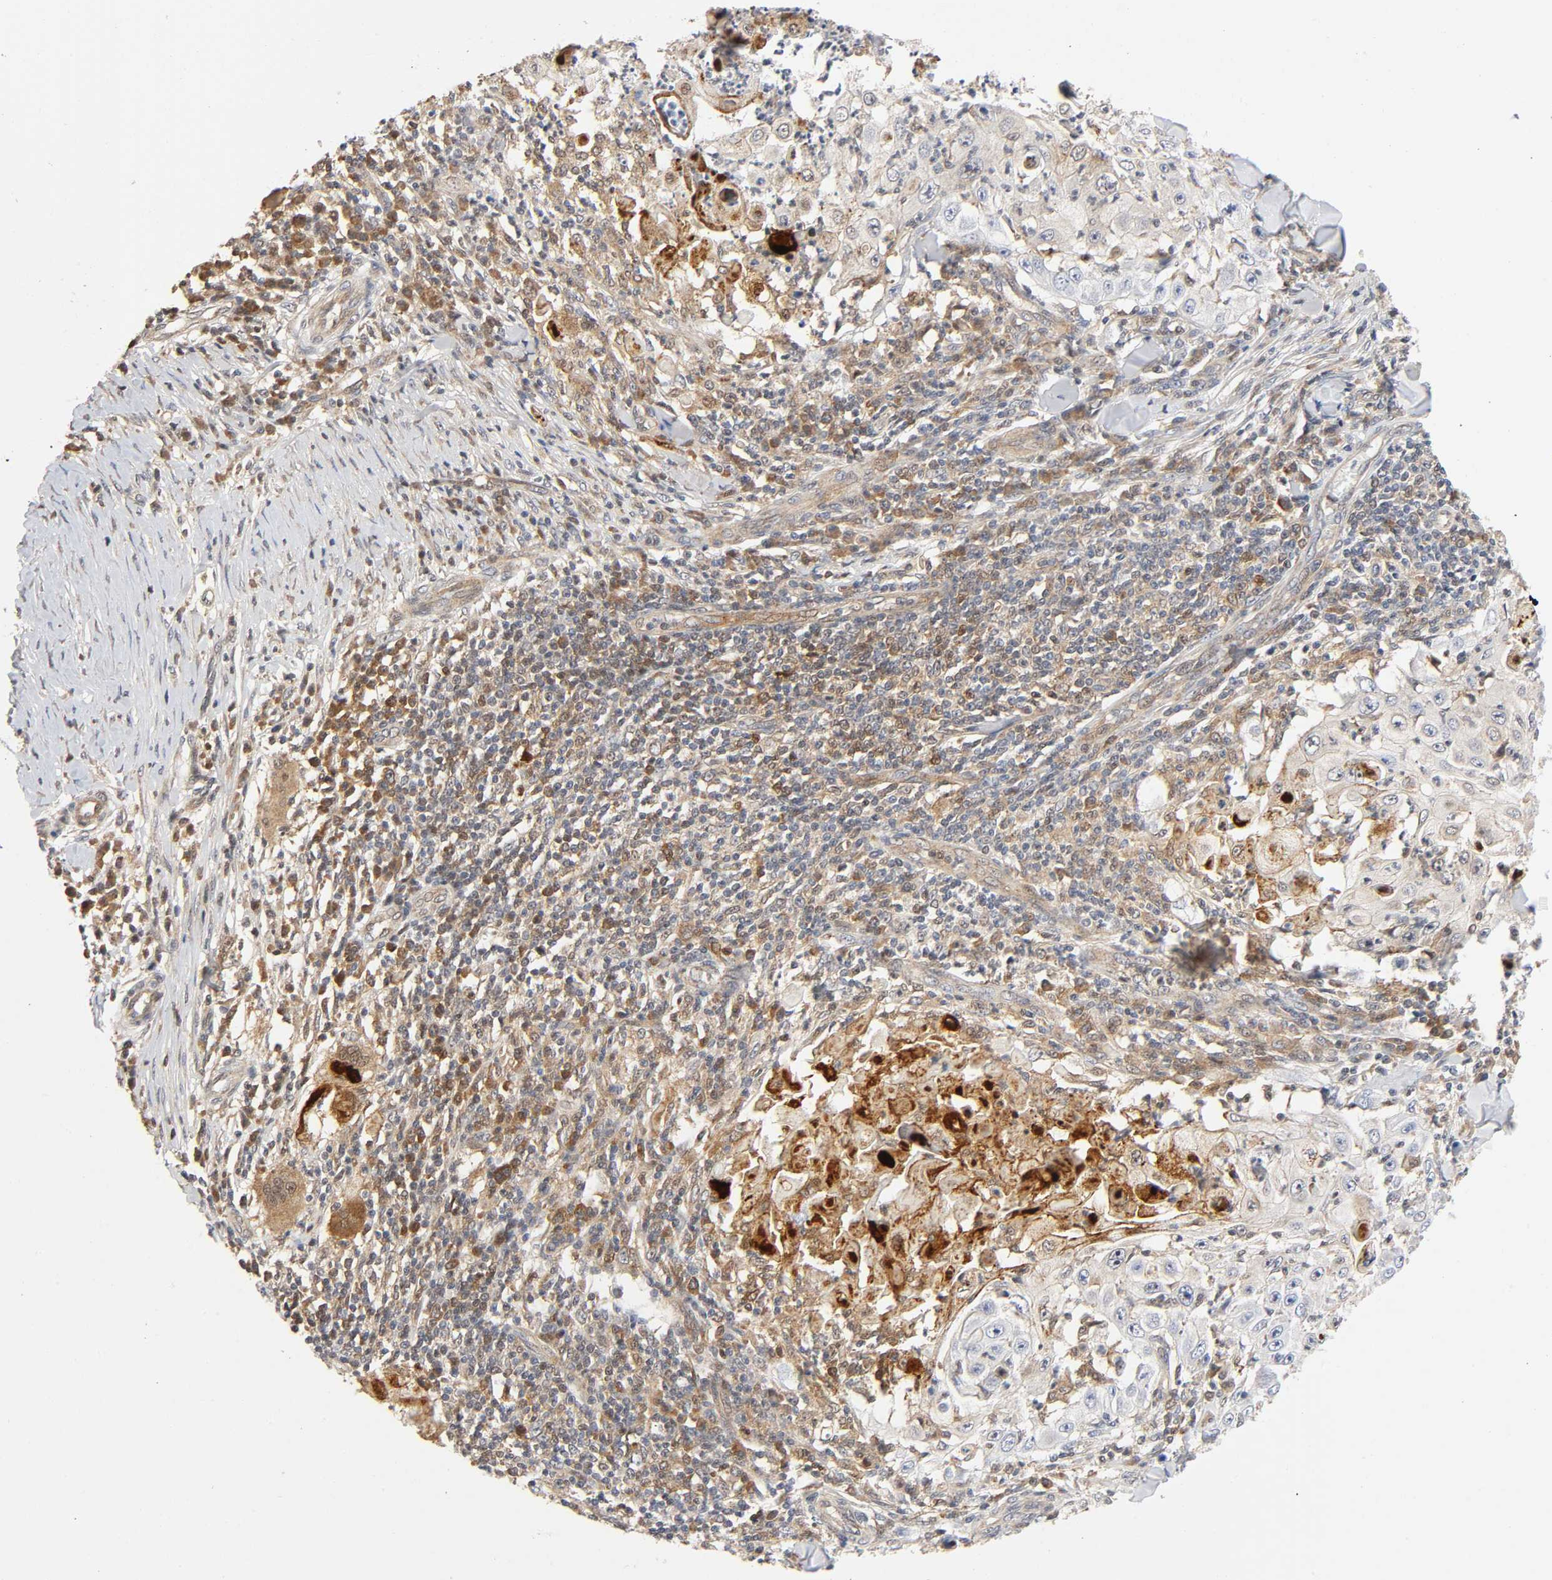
{"staining": {"intensity": "weak", "quantity": "<25%", "location": "cytoplasmic/membranous"}, "tissue": "skin cancer", "cell_type": "Tumor cells", "image_type": "cancer", "snomed": [{"axis": "morphology", "description": "Squamous cell carcinoma, NOS"}, {"axis": "topography", "description": "Skin"}], "caption": "Tumor cells show no significant protein staining in squamous cell carcinoma (skin). The staining is performed using DAB brown chromogen with nuclei counter-stained in using hematoxylin.", "gene": "CASP9", "patient": {"sex": "male", "age": 86}}